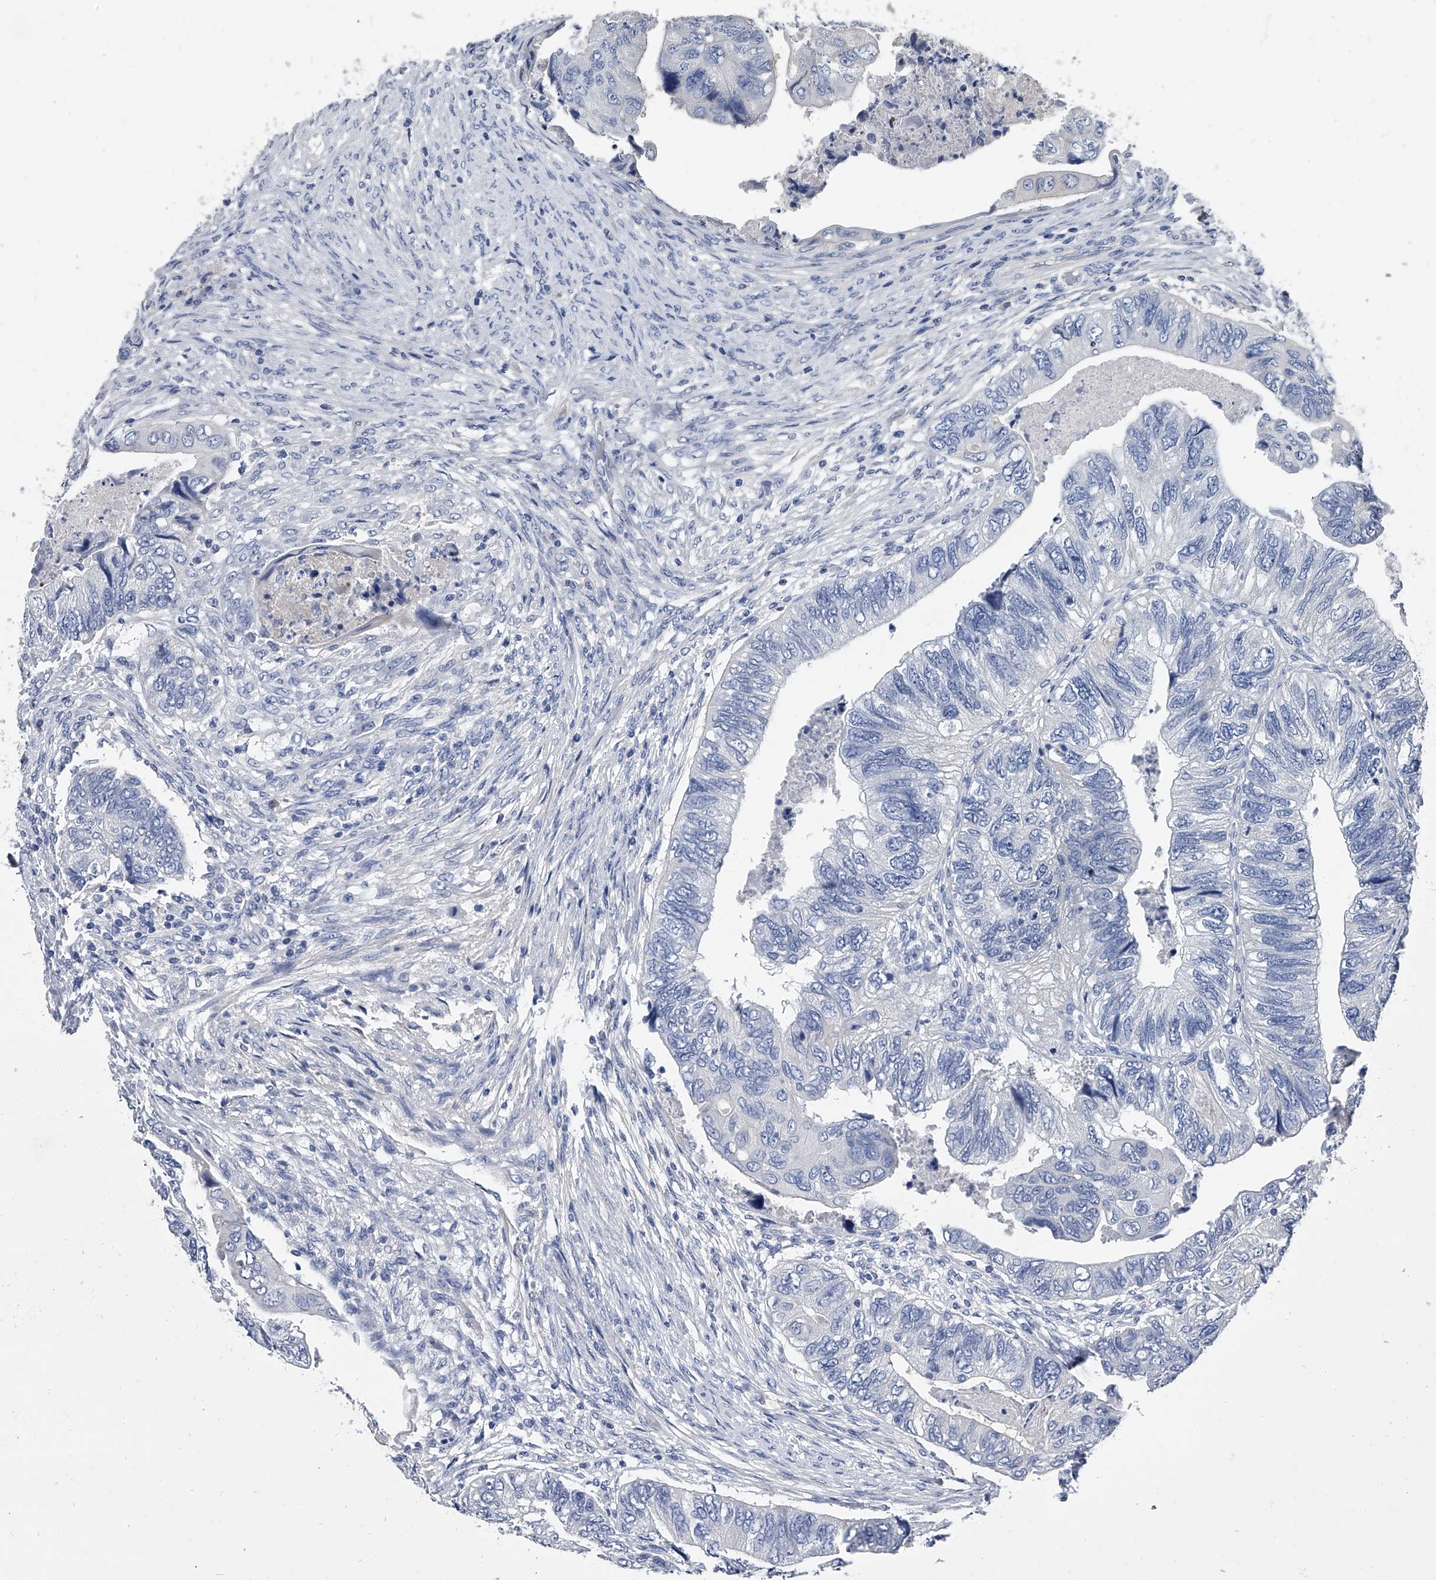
{"staining": {"intensity": "negative", "quantity": "none", "location": "none"}, "tissue": "colorectal cancer", "cell_type": "Tumor cells", "image_type": "cancer", "snomed": [{"axis": "morphology", "description": "Adenocarcinoma, NOS"}, {"axis": "topography", "description": "Rectum"}], "caption": "The micrograph exhibits no staining of tumor cells in colorectal adenocarcinoma.", "gene": "EFCAB7", "patient": {"sex": "male", "age": 63}}